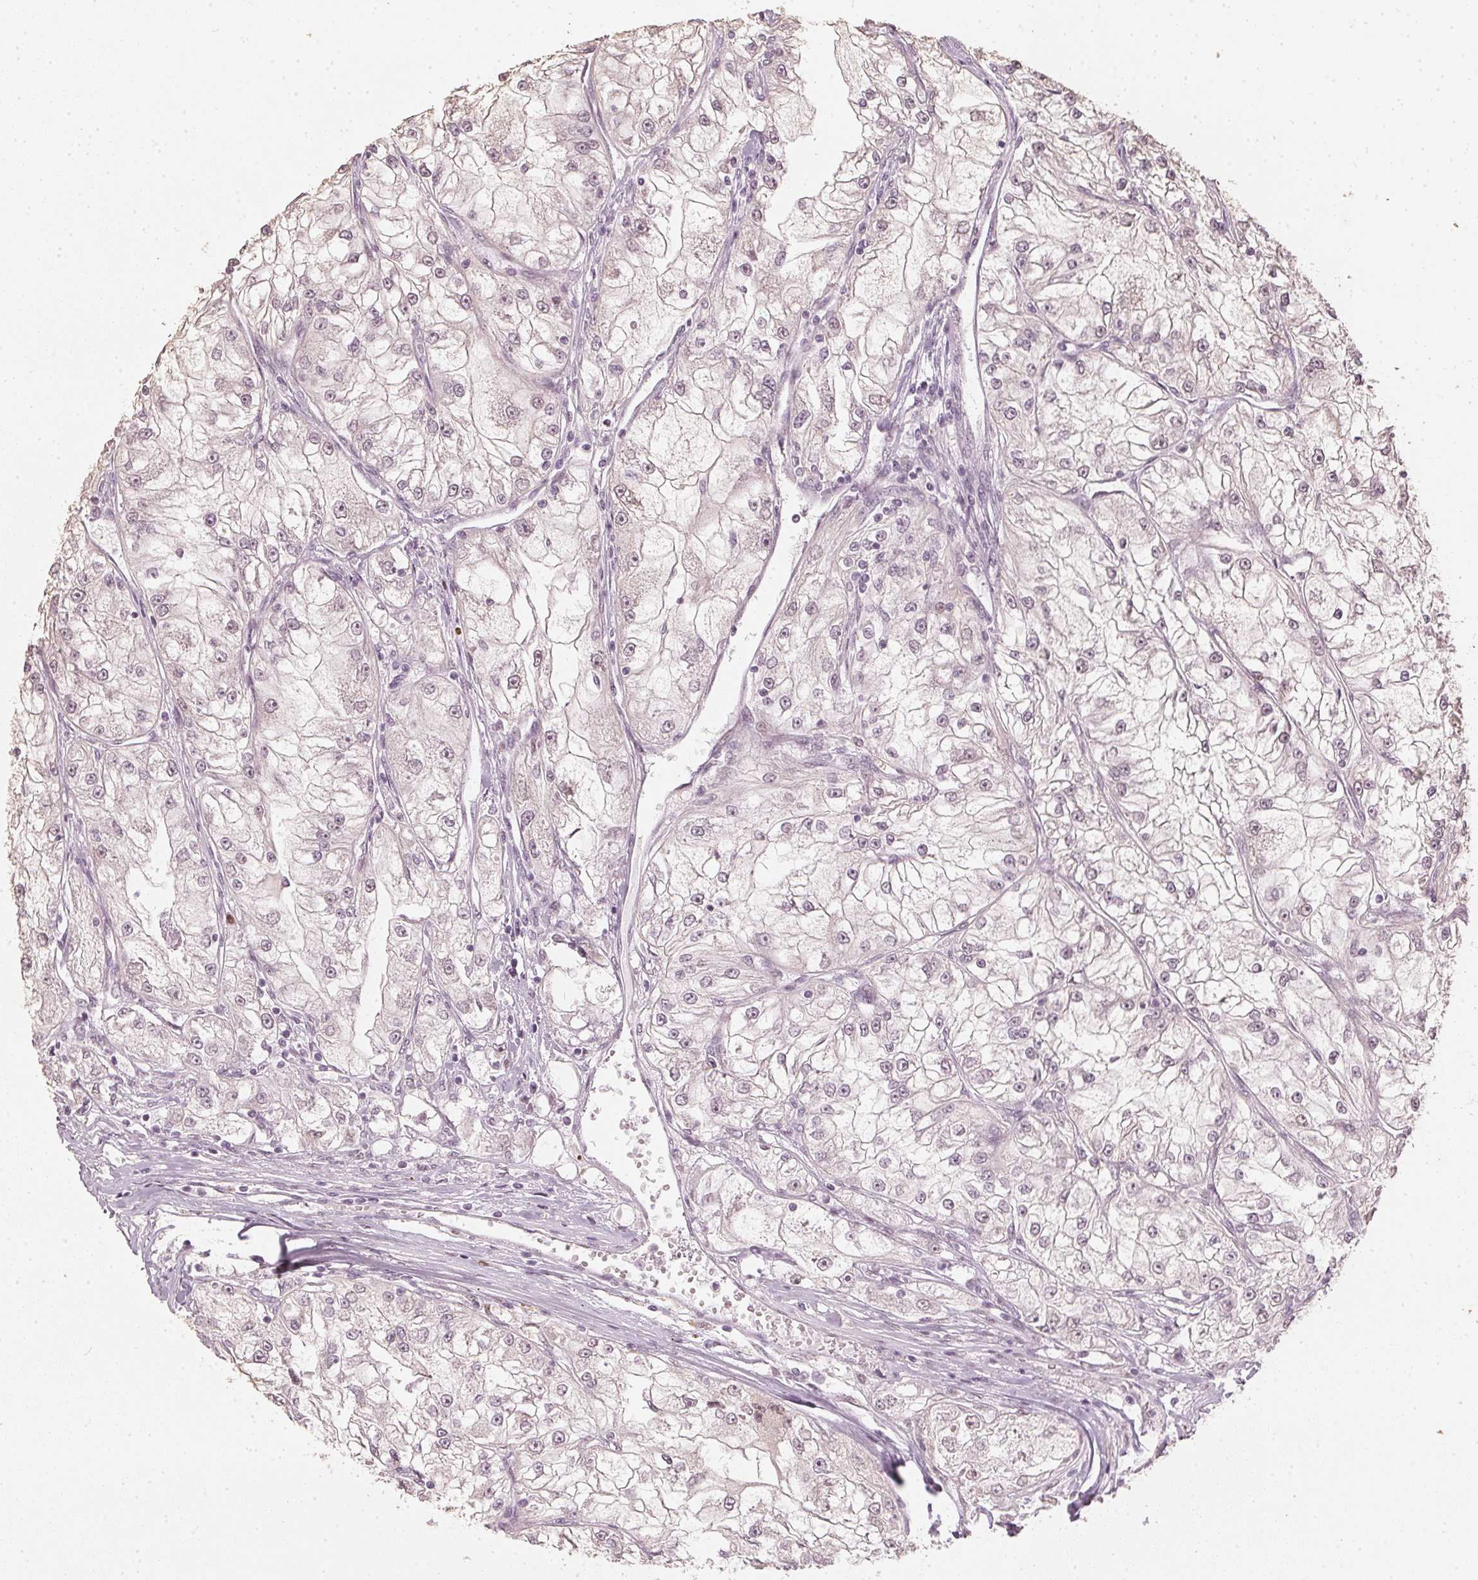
{"staining": {"intensity": "negative", "quantity": "none", "location": "none"}, "tissue": "renal cancer", "cell_type": "Tumor cells", "image_type": "cancer", "snomed": [{"axis": "morphology", "description": "Adenocarcinoma, NOS"}, {"axis": "topography", "description": "Kidney"}], "caption": "This is an IHC photomicrograph of human adenocarcinoma (renal). There is no staining in tumor cells.", "gene": "SLC39A3", "patient": {"sex": "female", "age": 72}}